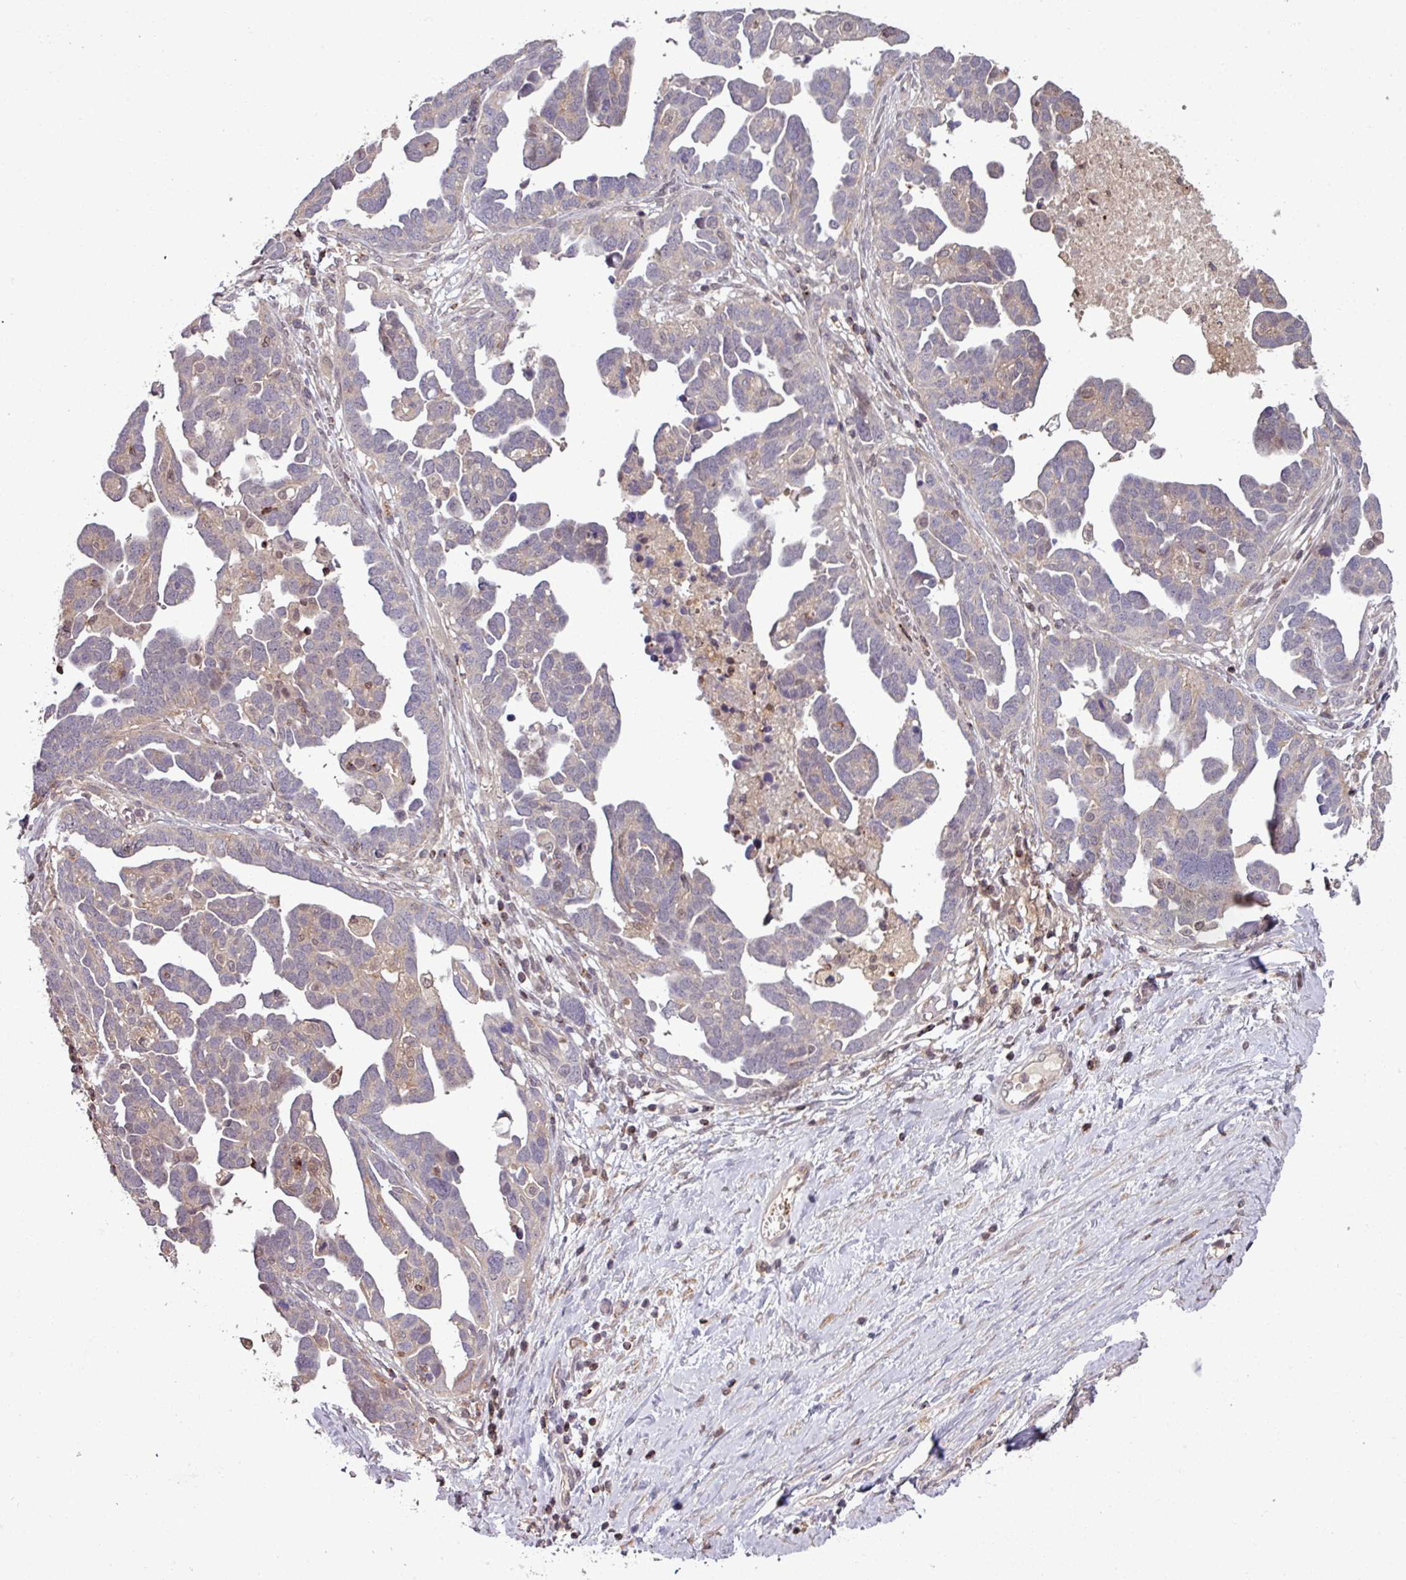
{"staining": {"intensity": "negative", "quantity": "none", "location": "none"}, "tissue": "ovarian cancer", "cell_type": "Tumor cells", "image_type": "cancer", "snomed": [{"axis": "morphology", "description": "Cystadenocarcinoma, serous, NOS"}, {"axis": "topography", "description": "Ovary"}], "caption": "This is an immunohistochemistry (IHC) micrograph of serous cystadenocarcinoma (ovarian). There is no staining in tumor cells.", "gene": "OR6B1", "patient": {"sex": "female", "age": 54}}